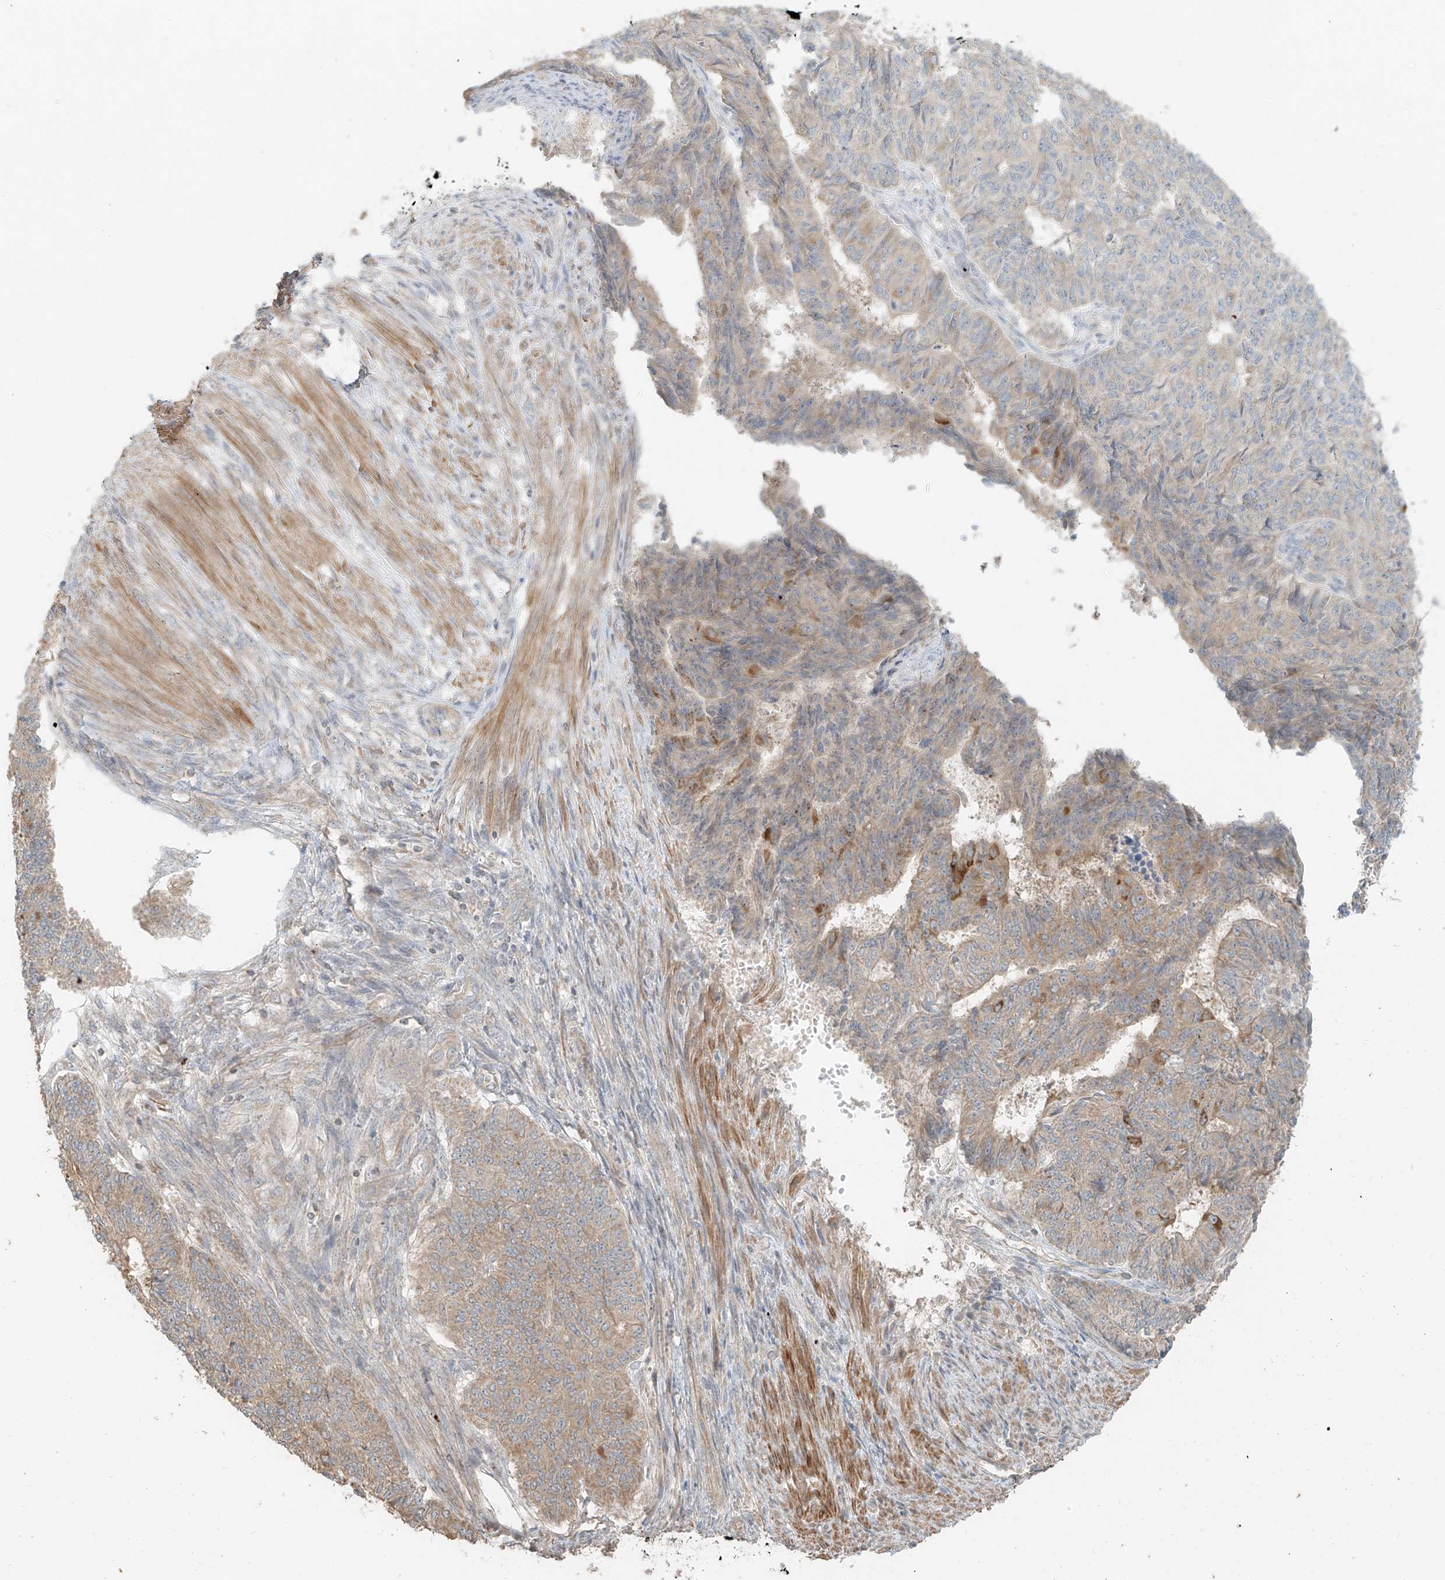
{"staining": {"intensity": "weak", "quantity": "<25%", "location": "cytoplasmic/membranous"}, "tissue": "endometrial cancer", "cell_type": "Tumor cells", "image_type": "cancer", "snomed": [{"axis": "morphology", "description": "Adenocarcinoma, NOS"}, {"axis": "topography", "description": "Endometrium"}], "caption": "High power microscopy image of an immunohistochemistry image of endometrial cancer (adenocarcinoma), revealing no significant expression in tumor cells.", "gene": "ANKZF1", "patient": {"sex": "female", "age": 32}}